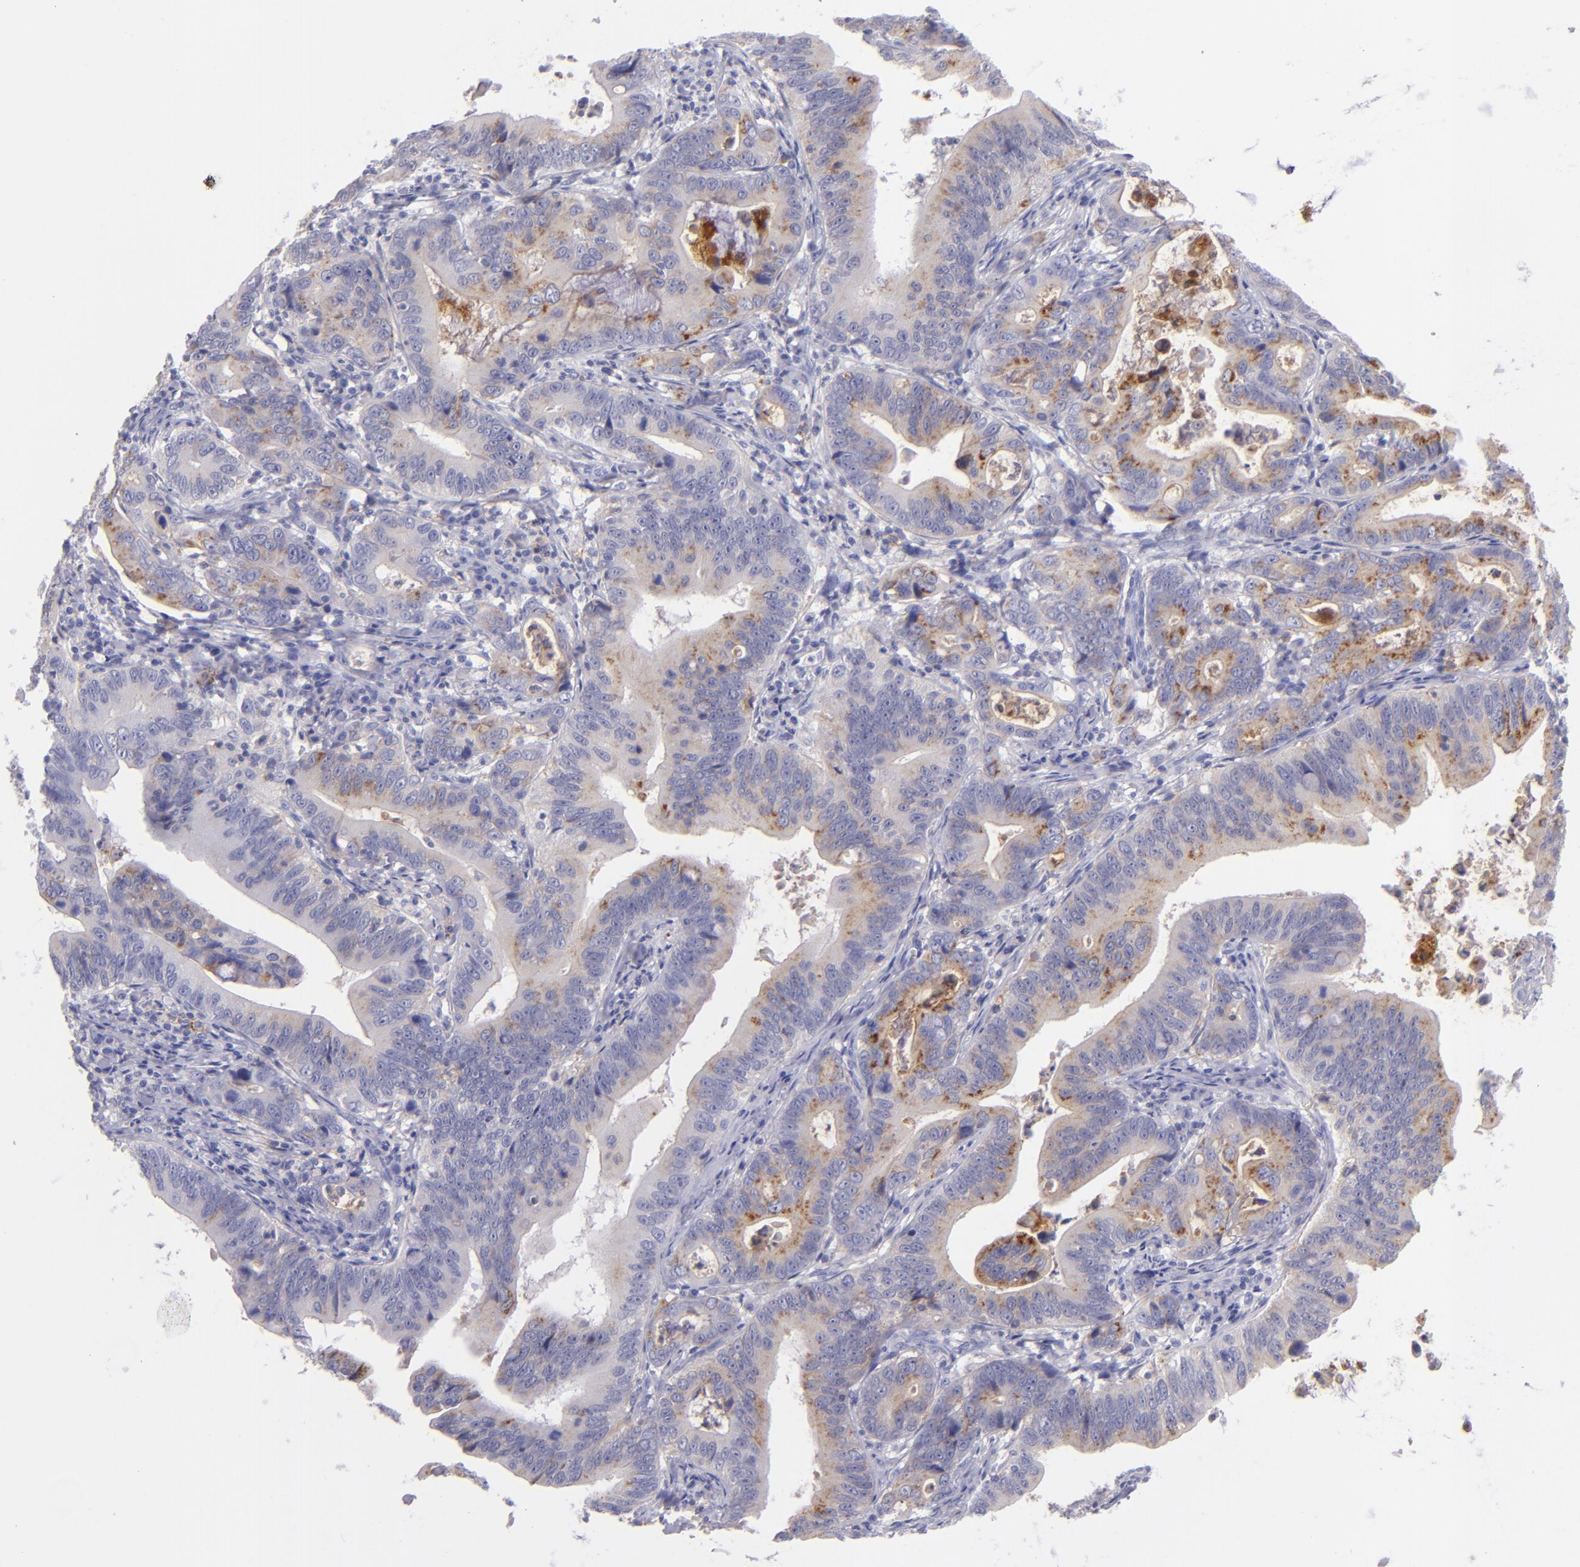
{"staining": {"intensity": "moderate", "quantity": "<25%", "location": "cytoplasmic/membranous"}, "tissue": "stomach cancer", "cell_type": "Tumor cells", "image_type": "cancer", "snomed": [{"axis": "morphology", "description": "Adenocarcinoma, NOS"}, {"axis": "topography", "description": "Stomach, upper"}], "caption": "An image showing moderate cytoplasmic/membranous expression in about <25% of tumor cells in stomach adenocarcinoma, as visualized by brown immunohistochemical staining.", "gene": "CD82", "patient": {"sex": "male", "age": 63}}